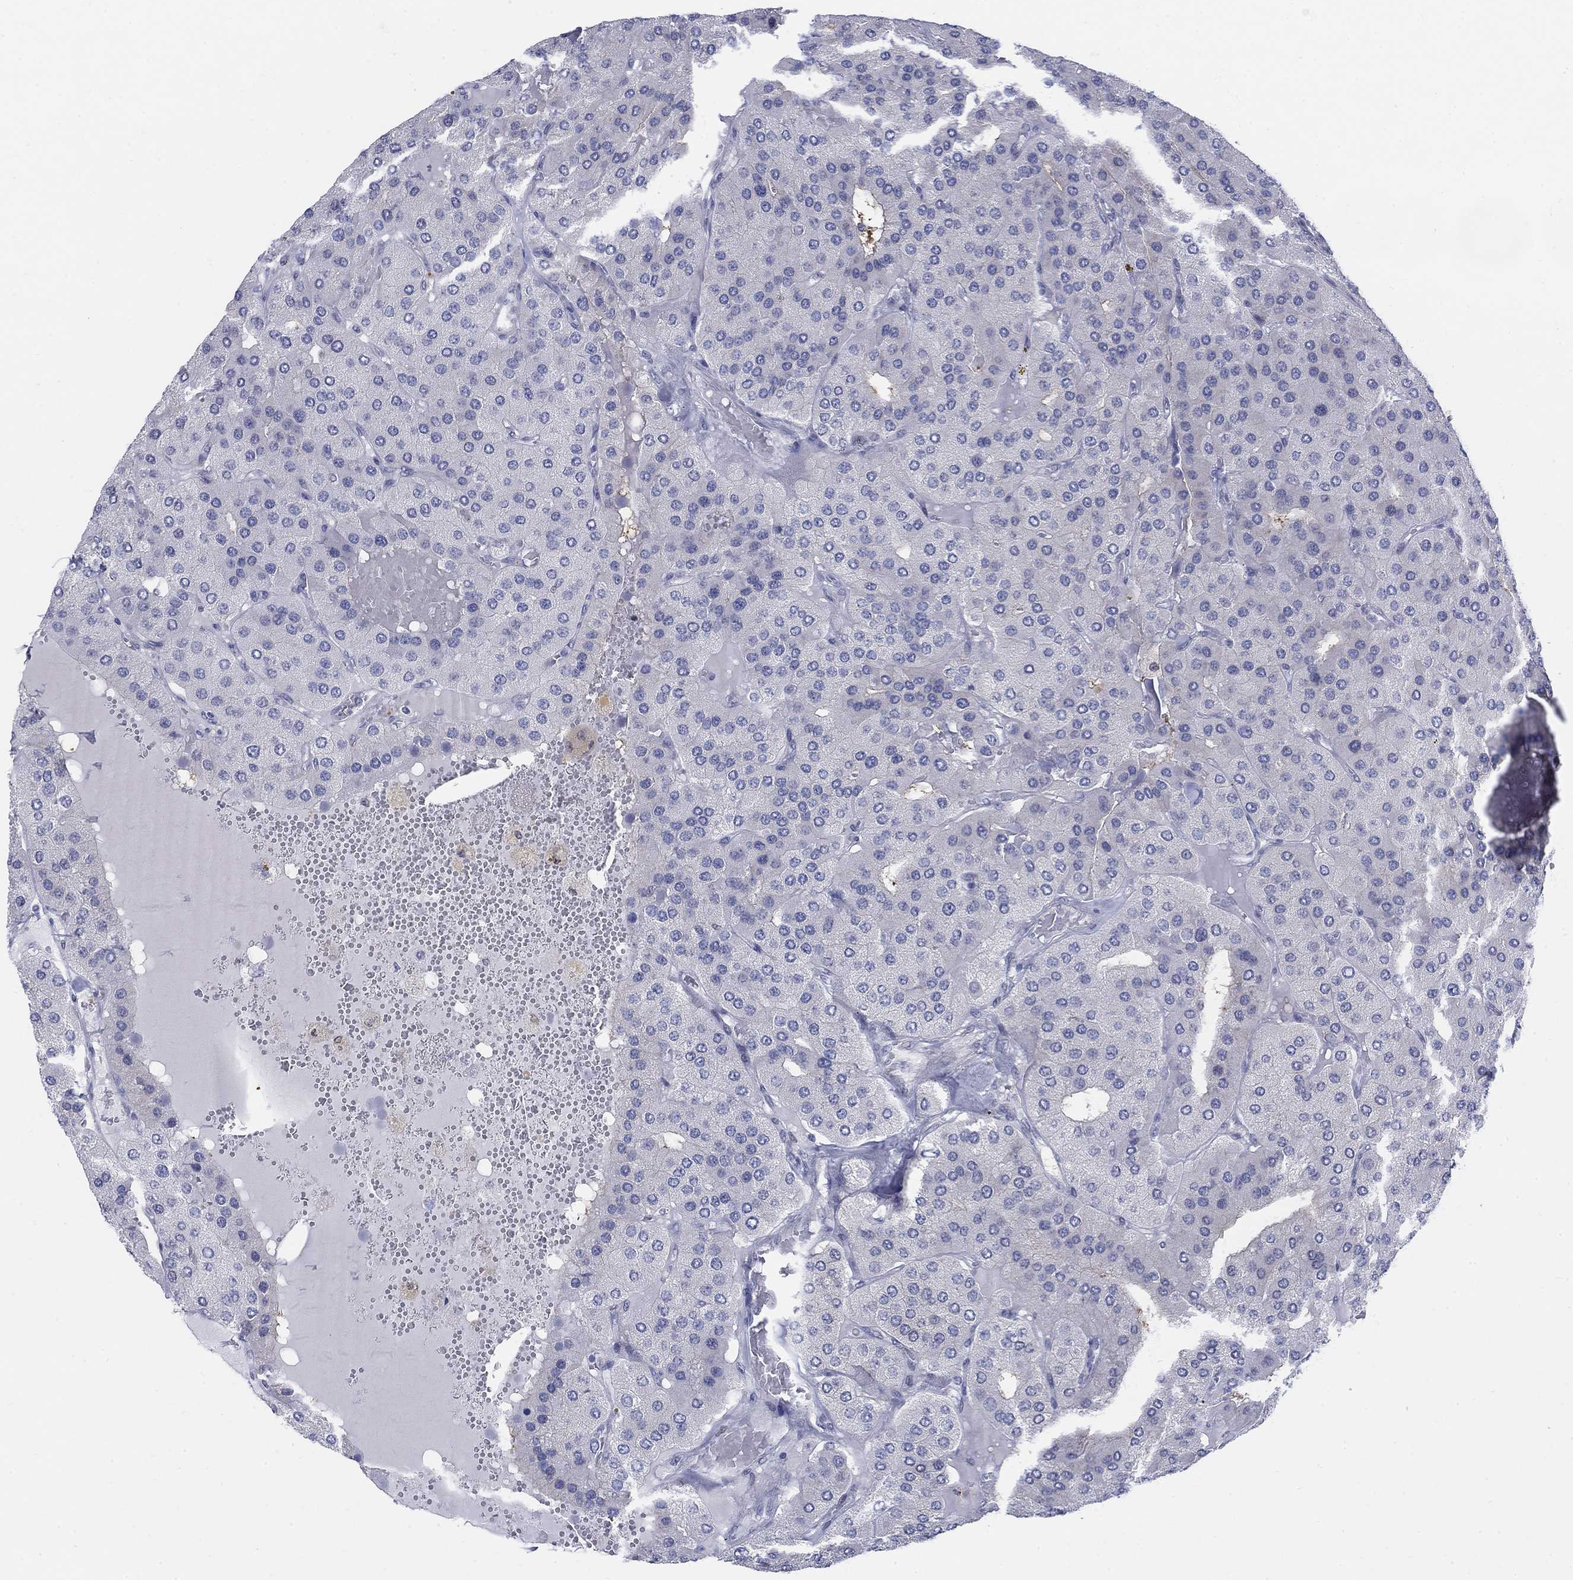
{"staining": {"intensity": "negative", "quantity": "none", "location": "none"}, "tissue": "parathyroid gland", "cell_type": "Glandular cells", "image_type": "normal", "snomed": [{"axis": "morphology", "description": "Normal tissue, NOS"}, {"axis": "morphology", "description": "Adenoma, NOS"}, {"axis": "topography", "description": "Parathyroid gland"}], "caption": "Protein analysis of benign parathyroid gland displays no significant positivity in glandular cells. (DAB immunohistochemistry with hematoxylin counter stain).", "gene": "MYO3A", "patient": {"sex": "female", "age": 86}}